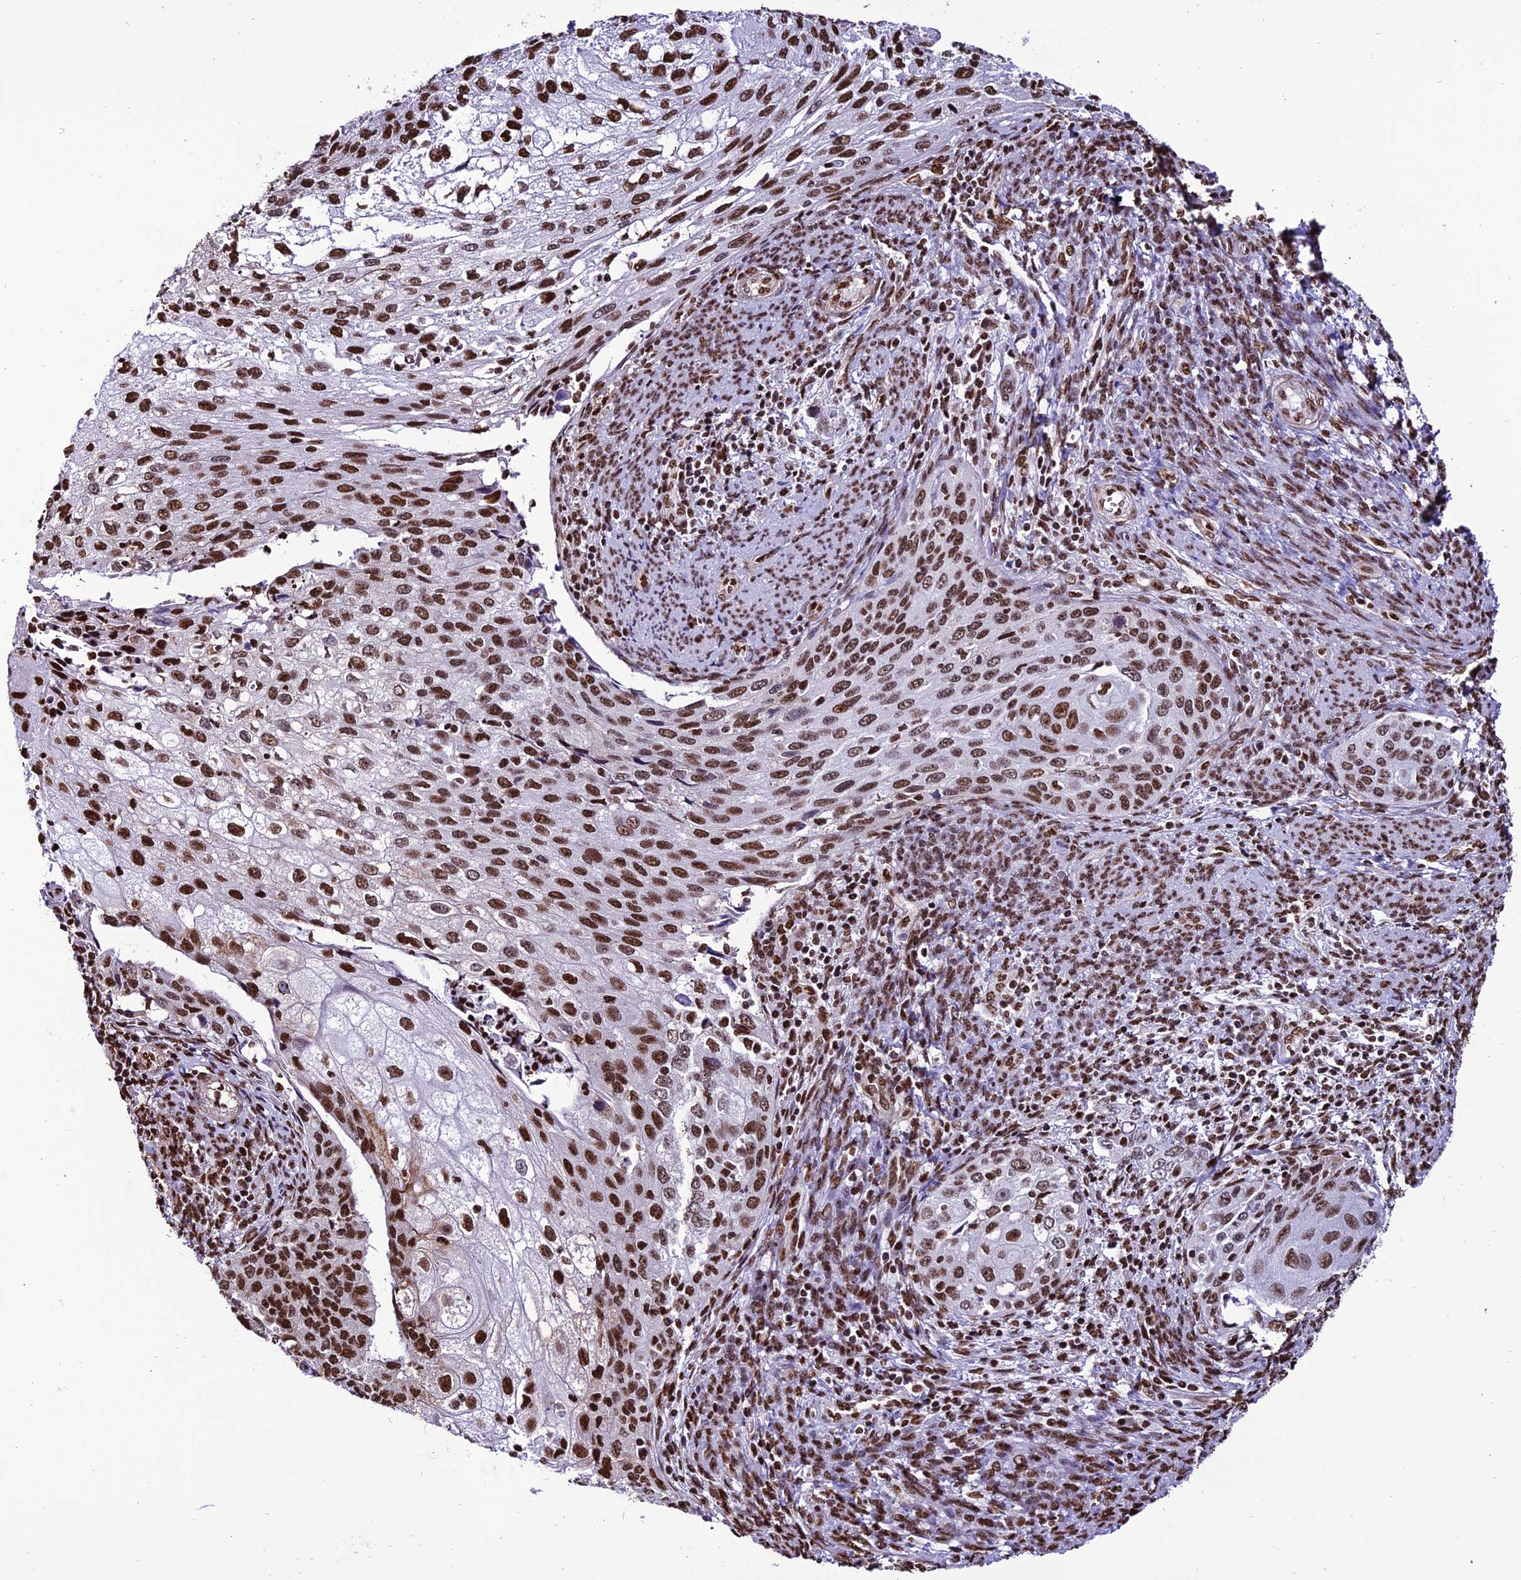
{"staining": {"intensity": "strong", "quantity": ">75%", "location": "nuclear"}, "tissue": "cervical cancer", "cell_type": "Tumor cells", "image_type": "cancer", "snomed": [{"axis": "morphology", "description": "Squamous cell carcinoma, NOS"}, {"axis": "topography", "description": "Cervix"}], "caption": "Cervical cancer (squamous cell carcinoma) stained with a protein marker exhibits strong staining in tumor cells.", "gene": "INO80E", "patient": {"sex": "female", "age": 67}}